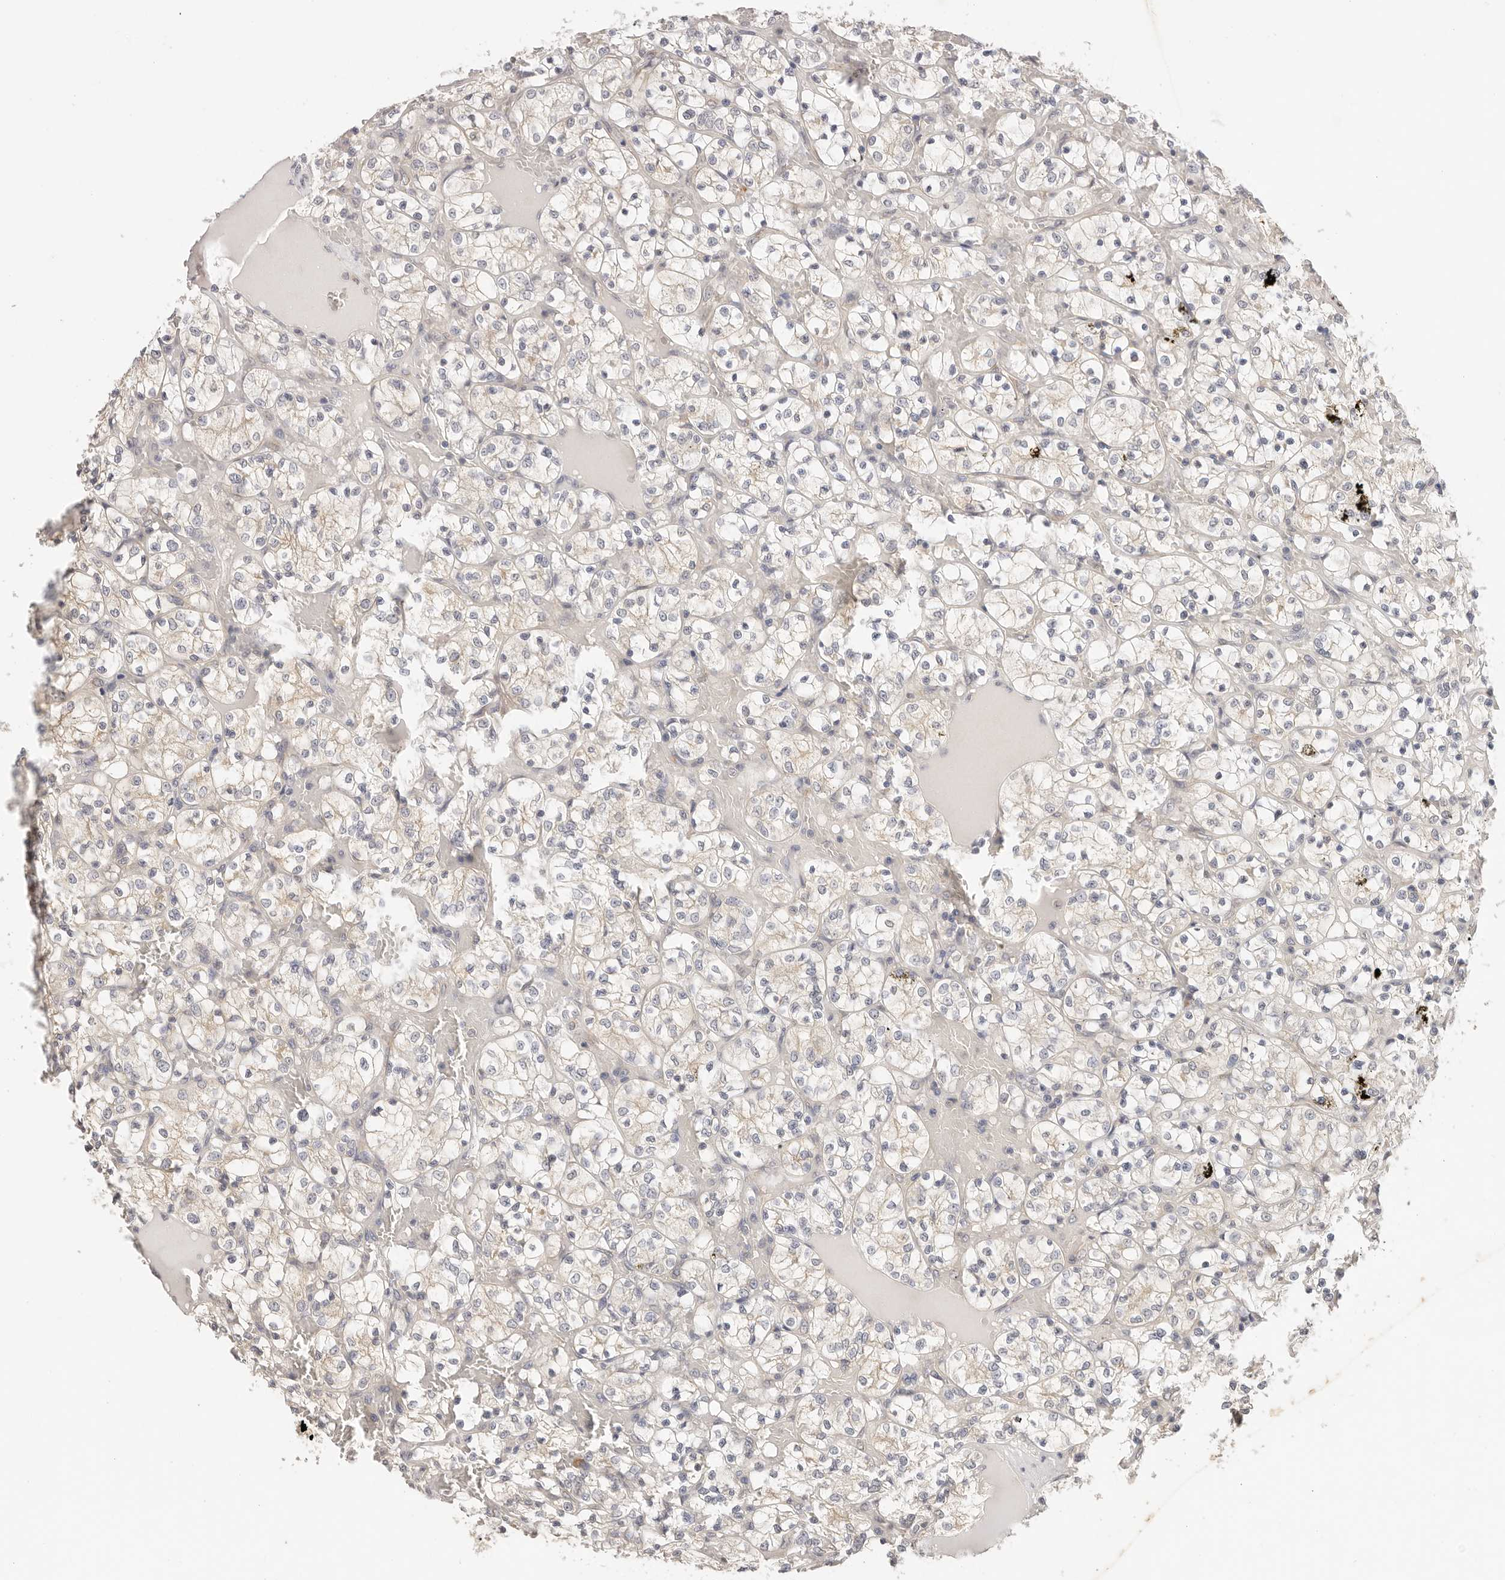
{"staining": {"intensity": "negative", "quantity": "none", "location": "none"}, "tissue": "renal cancer", "cell_type": "Tumor cells", "image_type": "cancer", "snomed": [{"axis": "morphology", "description": "Adenocarcinoma, NOS"}, {"axis": "topography", "description": "Kidney"}], "caption": "The immunohistochemistry (IHC) histopathology image has no significant expression in tumor cells of renal cancer tissue.", "gene": "GGPS1", "patient": {"sex": "female", "age": 69}}